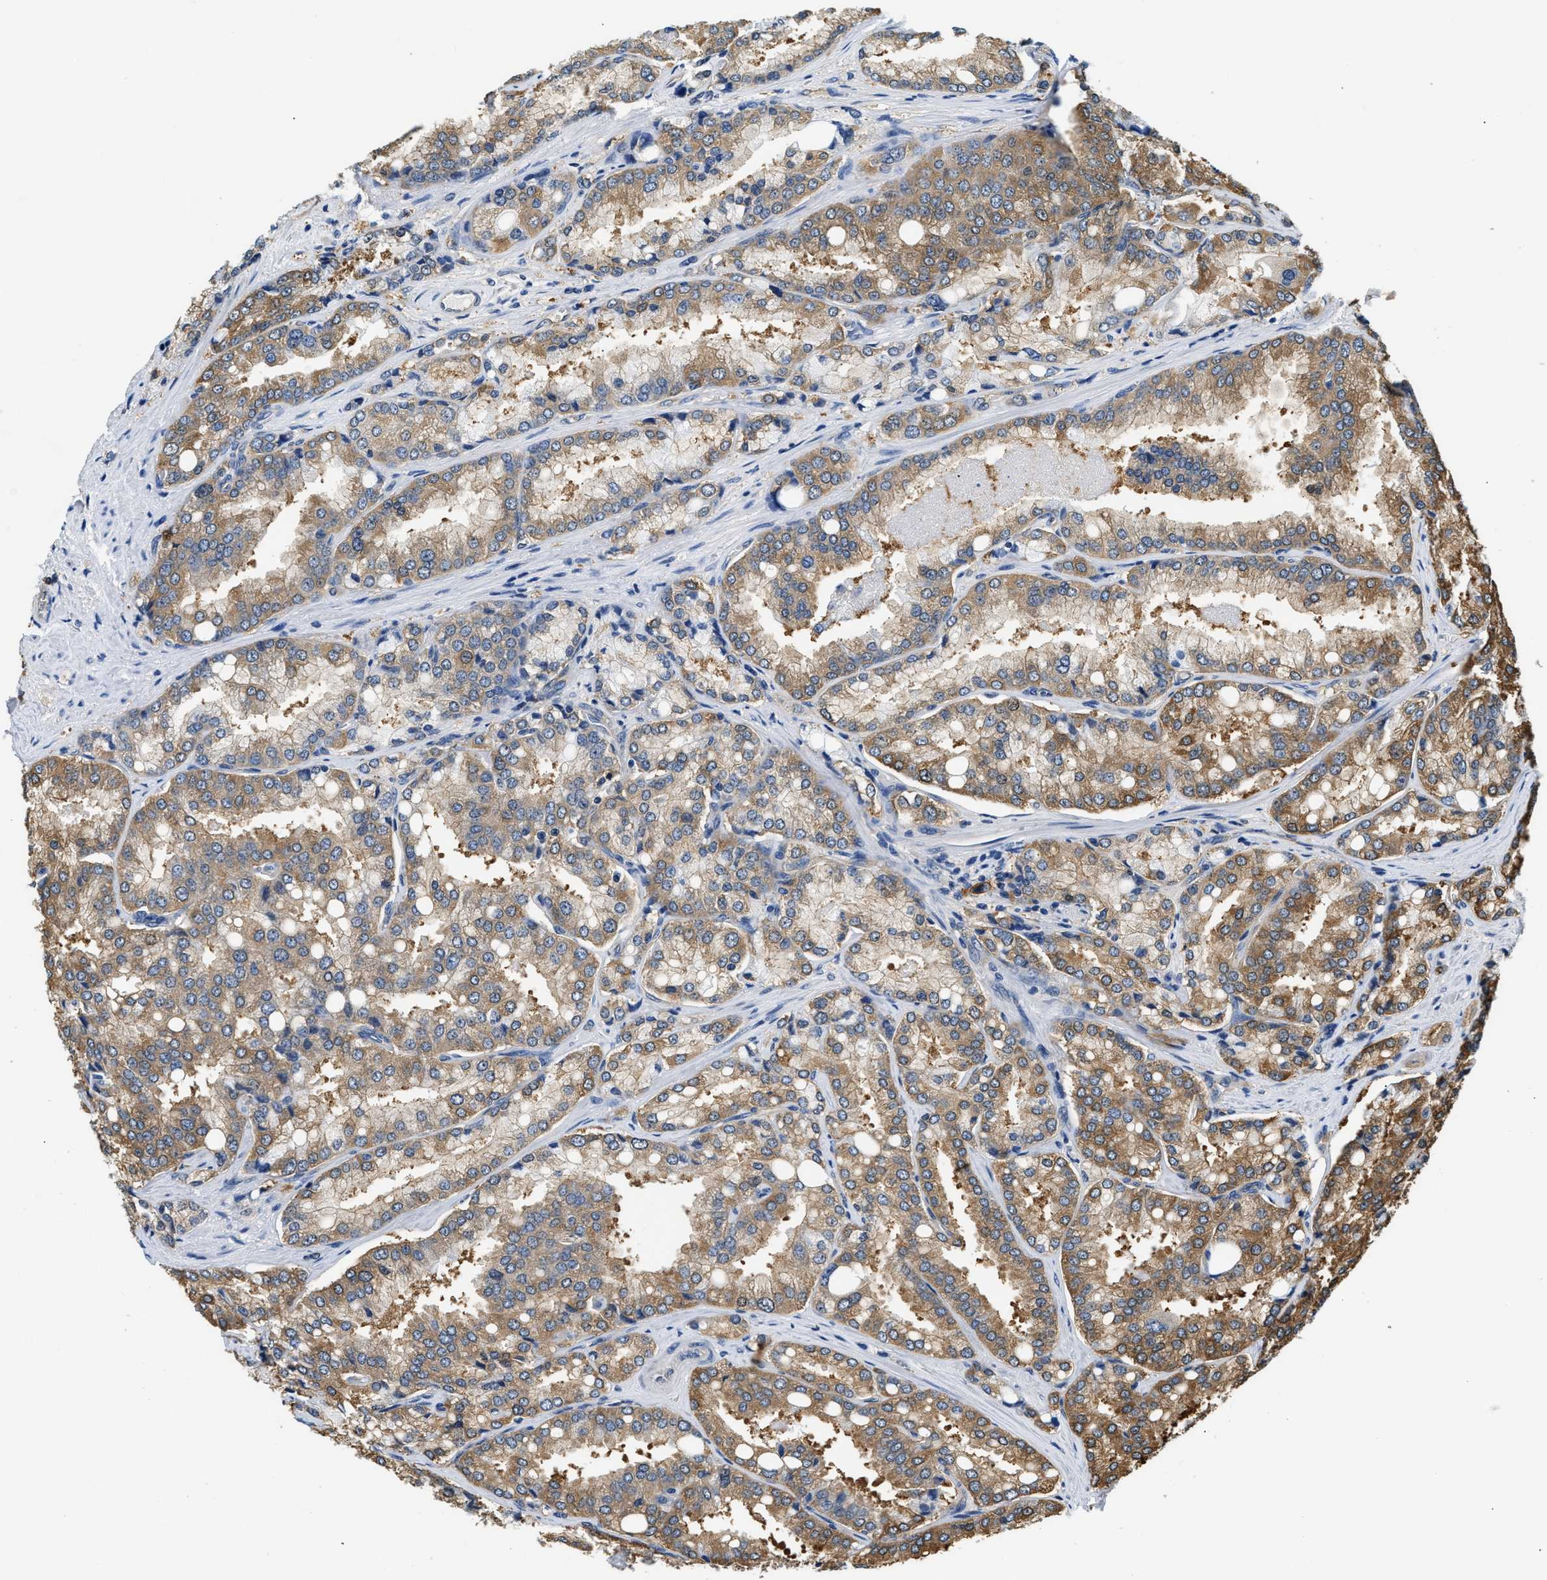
{"staining": {"intensity": "moderate", "quantity": ">75%", "location": "cytoplasmic/membranous"}, "tissue": "prostate cancer", "cell_type": "Tumor cells", "image_type": "cancer", "snomed": [{"axis": "morphology", "description": "Adenocarcinoma, High grade"}, {"axis": "topography", "description": "Prostate"}], "caption": "Adenocarcinoma (high-grade) (prostate) was stained to show a protein in brown. There is medium levels of moderate cytoplasmic/membranous positivity in approximately >75% of tumor cells.", "gene": "PPP2R1B", "patient": {"sex": "male", "age": 50}}